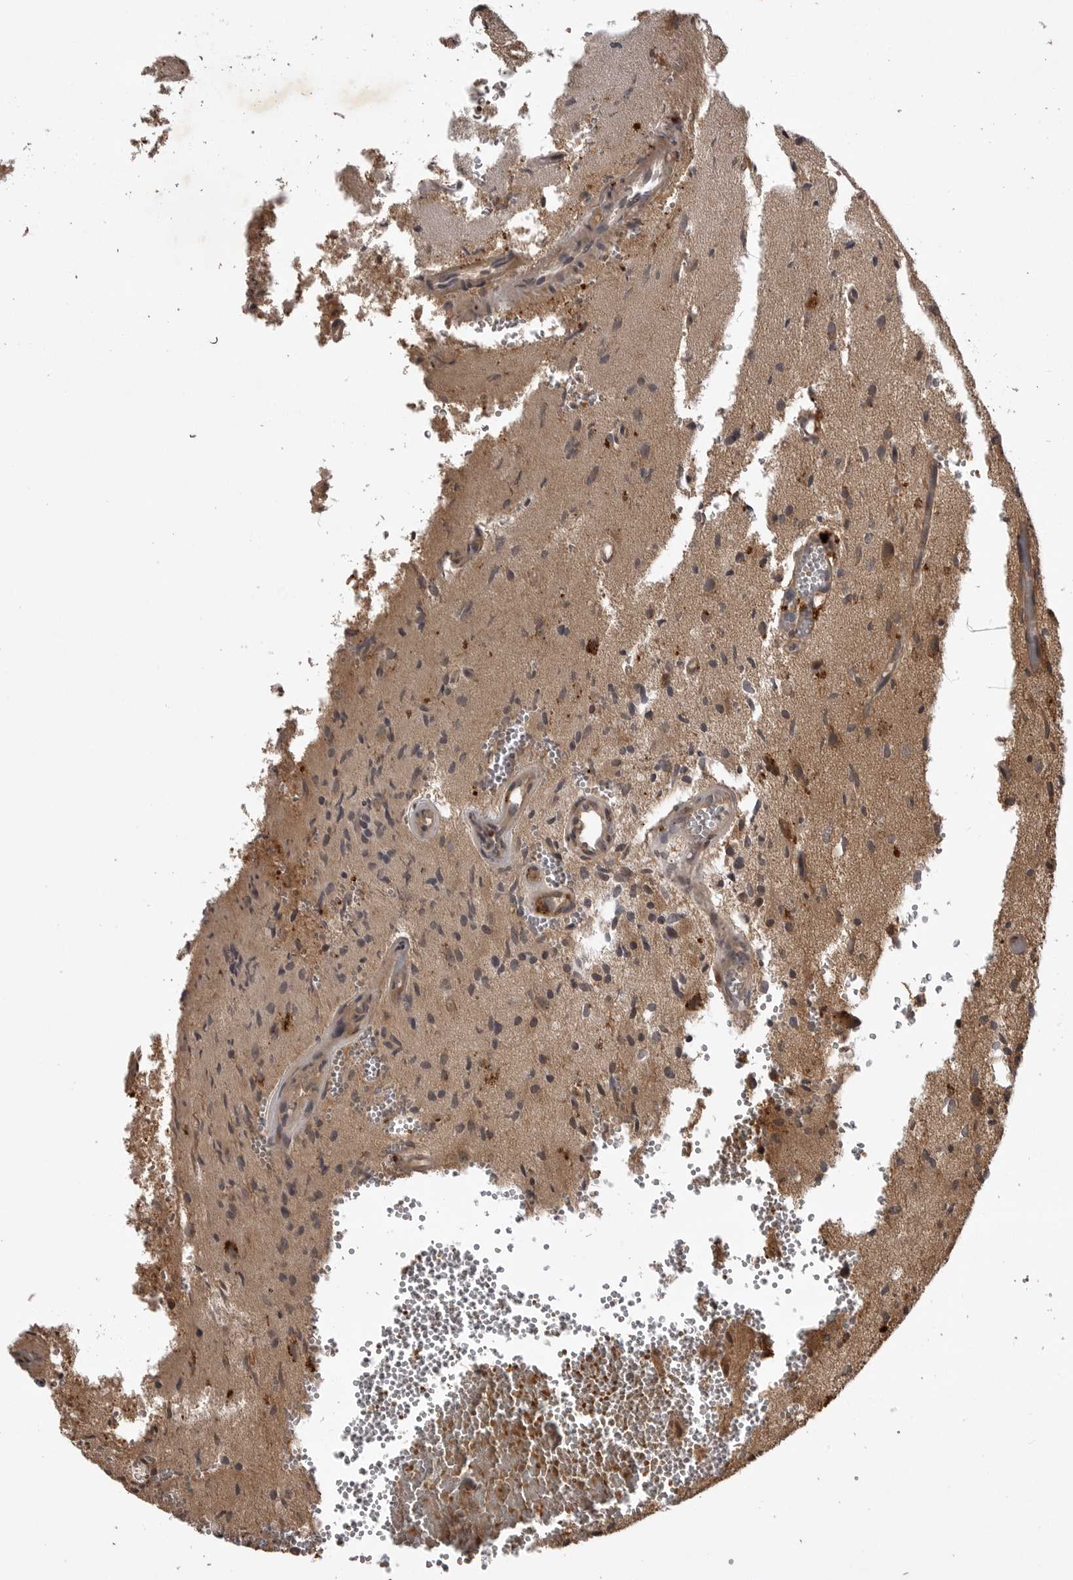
{"staining": {"intensity": "moderate", "quantity": "25%-75%", "location": "cytoplasmic/membranous"}, "tissue": "glioma", "cell_type": "Tumor cells", "image_type": "cancer", "snomed": [{"axis": "morphology", "description": "Normal tissue, NOS"}, {"axis": "morphology", "description": "Glioma, malignant, High grade"}, {"axis": "topography", "description": "Cerebral cortex"}], "caption": "About 25%-75% of tumor cells in malignant glioma (high-grade) exhibit moderate cytoplasmic/membranous protein expression as visualized by brown immunohistochemical staining.", "gene": "AKAP7", "patient": {"sex": "male", "age": 77}}